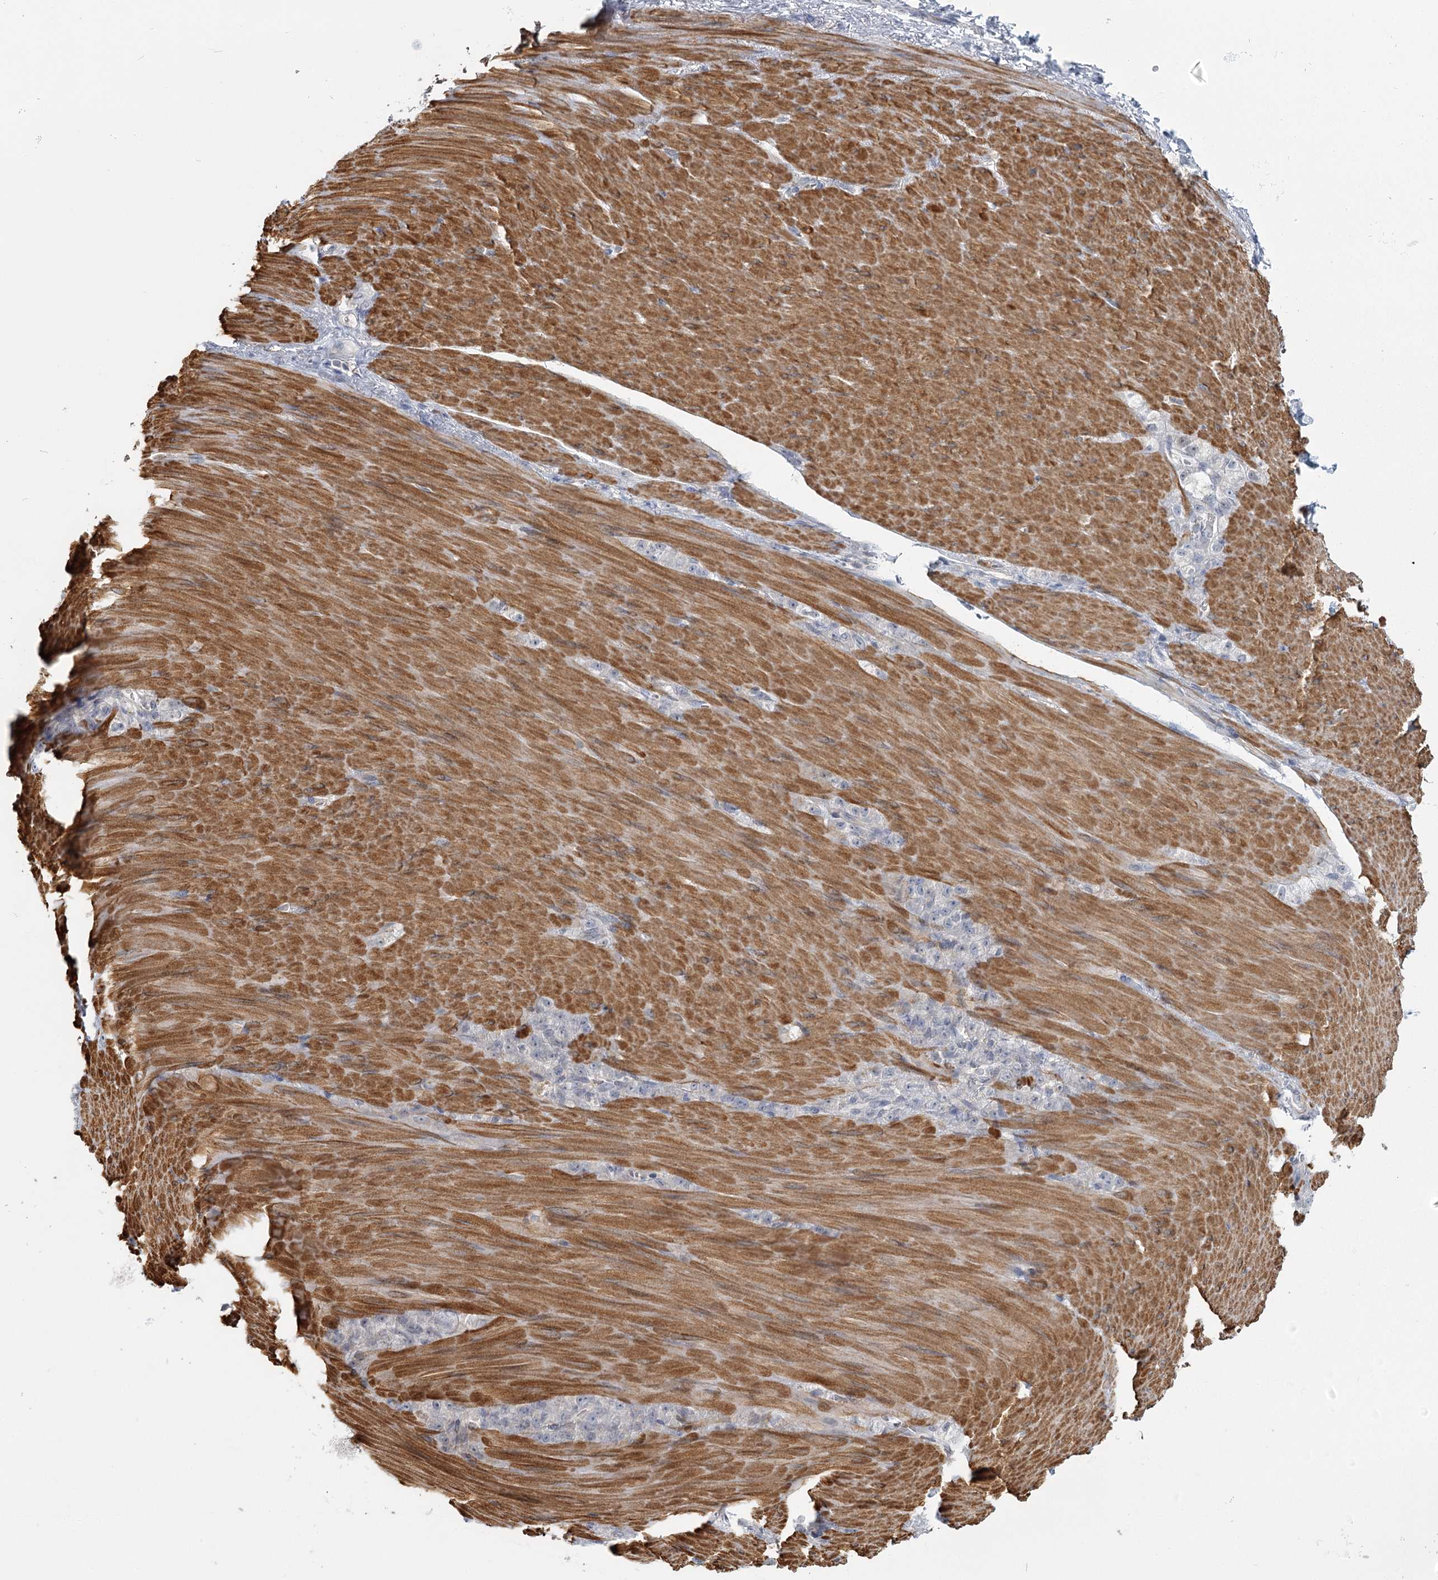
{"staining": {"intensity": "negative", "quantity": "none", "location": "none"}, "tissue": "stomach cancer", "cell_type": "Tumor cells", "image_type": "cancer", "snomed": [{"axis": "morphology", "description": "Normal tissue, NOS"}, {"axis": "morphology", "description": "Adenocarcinoma, NOS"}, {"axis": "topography", "description": "Stomach"}], "caption": "This is a image of immunohistochemistry staining of stomach adenocarcinoma, which shows no positivity in tumor cells.", "gene": "USP11", "patient": {"sex": "male", "age": 82}}